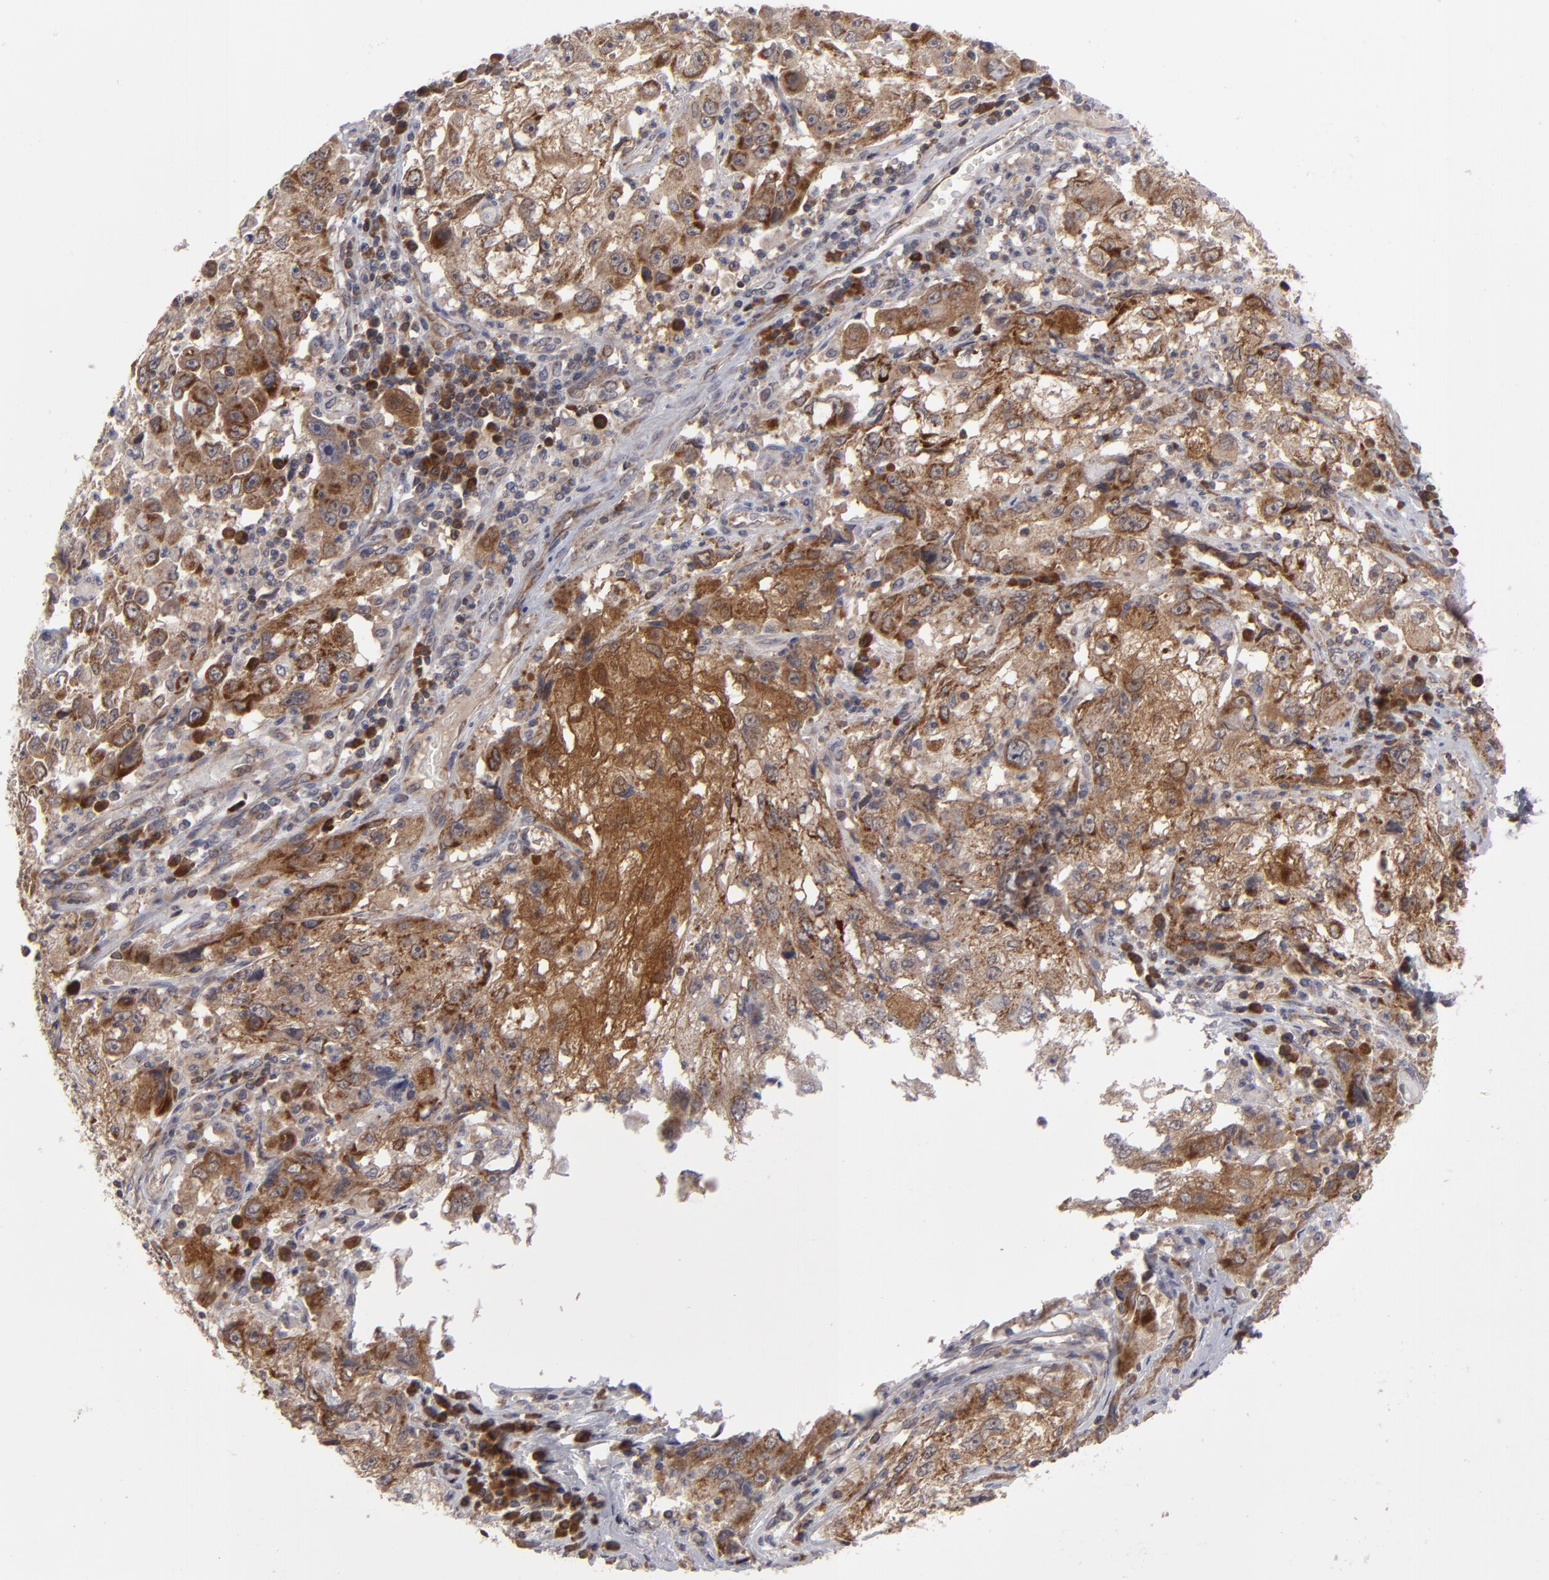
{"staining": {"intensity": "strong", "quantity": ">75%", "location": "cytoplasmic/membranous"}, "tissue": "cervical cancer", "cell_type": "Tumor cells", "image_type": "cancer", "snomed": [{"axis": "morphology", "description": "Squamous cell carcinoma, NOS"}, {"axis": "topography", "description": "Cervix"}], "caption": "Strong cytoplasmic/membranous expression for a protein is seen in approximately >75% of tumor cells of cervical squamous cell carcinoma using immunohistochemistry (IHC).", "gene": "GLCCI1", "patient": {"sex": "female", "age": 36}}